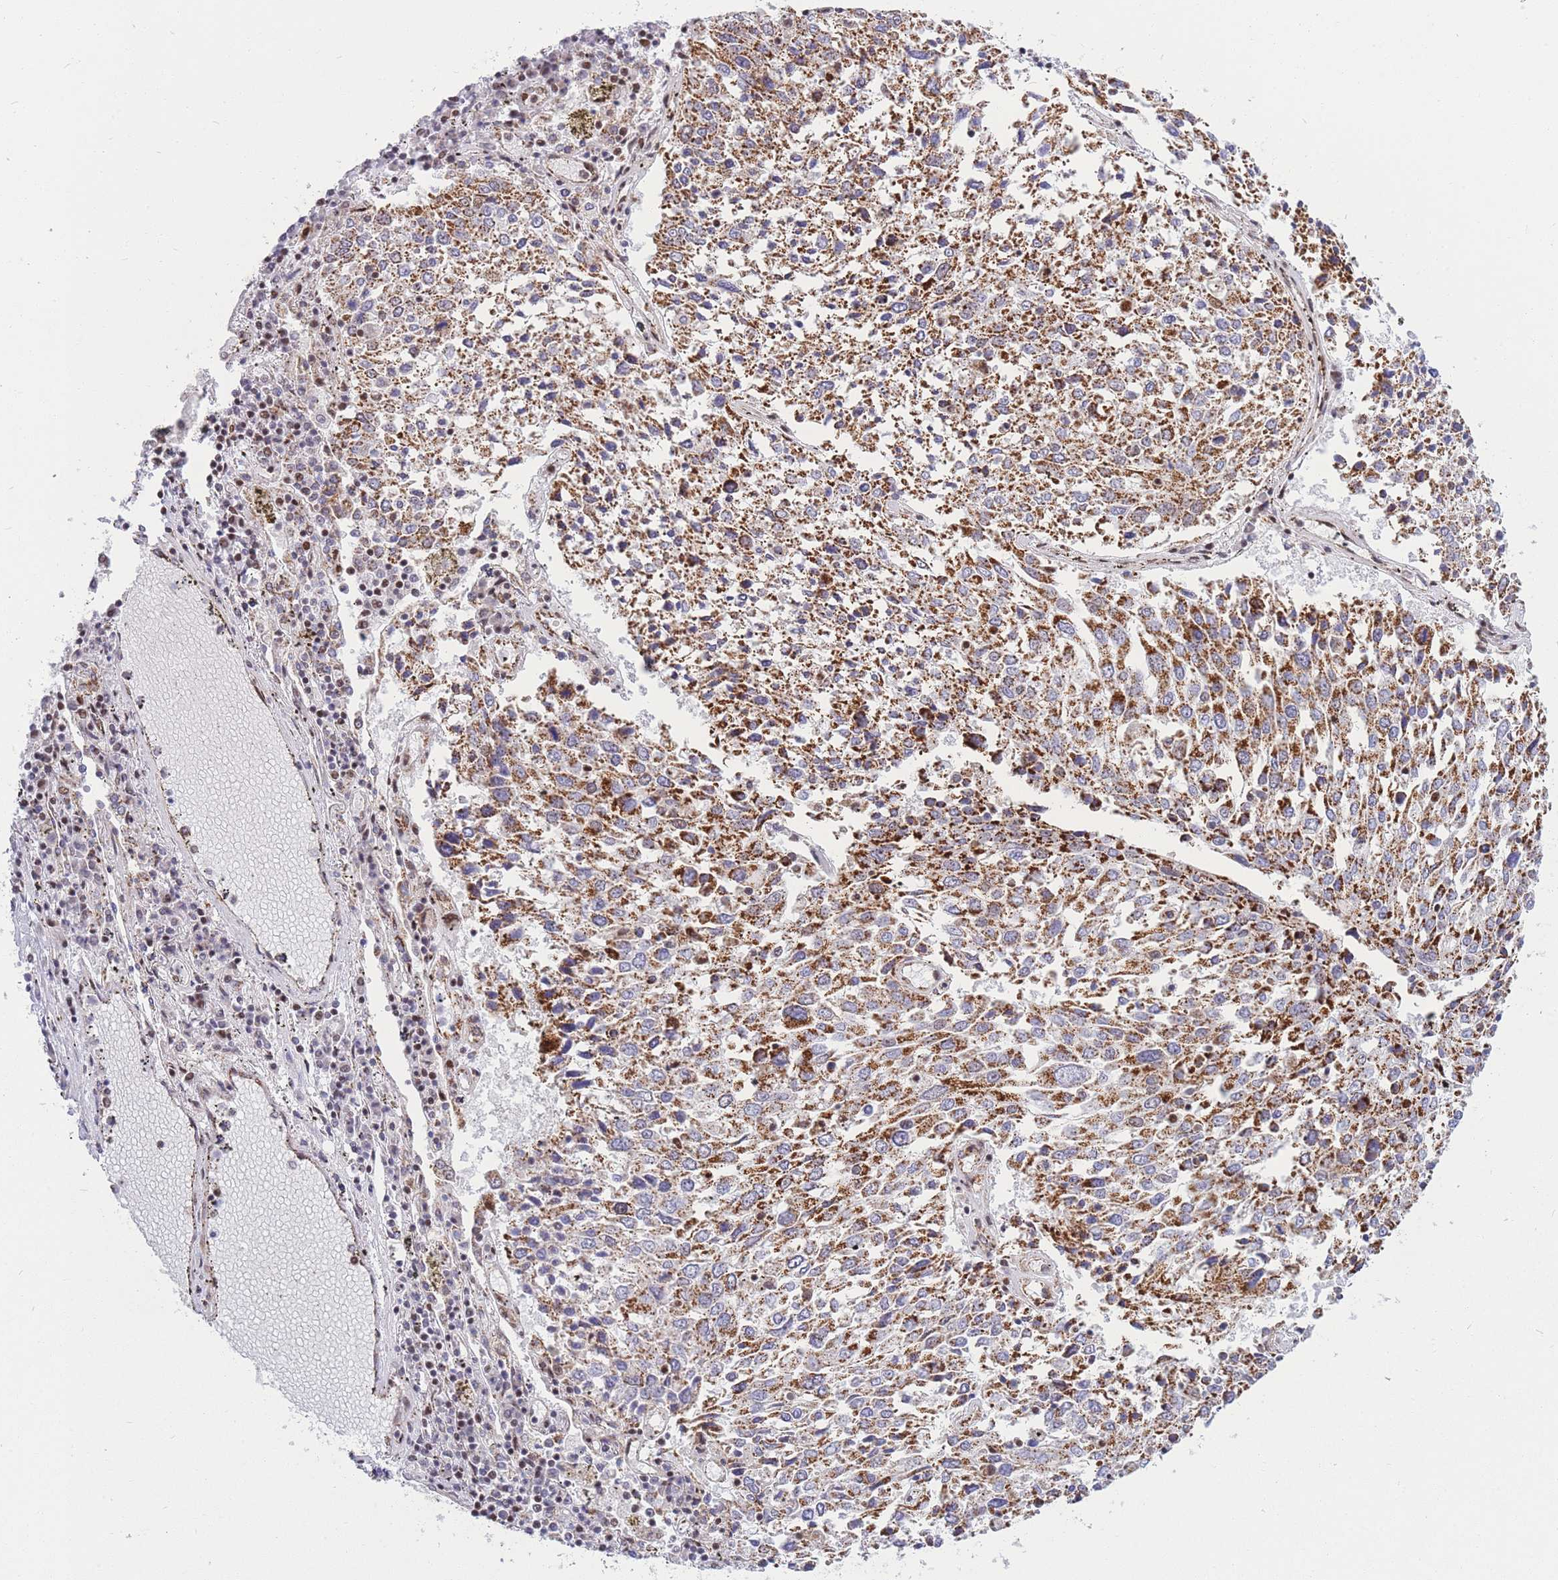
{"staining": {"intensity": "strong", "quantity": ">75%", "location": "cytoplasmic/membranous"}, "tissue": "lung cancer", "cell_type": "Tumor cells", "image_type": "cancer", "snomed": [{"axis": "morphology", "description": "Squamous cell carcinoma, NOS"}, {"axis": "topography", "description": "Lung"}], "caption": "The histopathology image displays staining of lung cancer (squamous cell carcinoma), revealing strong cytoplasmic/membranous protein expression (brown color) within tumor cells. (IHC, brightfield microscopy, high magnification).", "gene": "MOB4", "patient": {"sex": "male", "age": 65}}